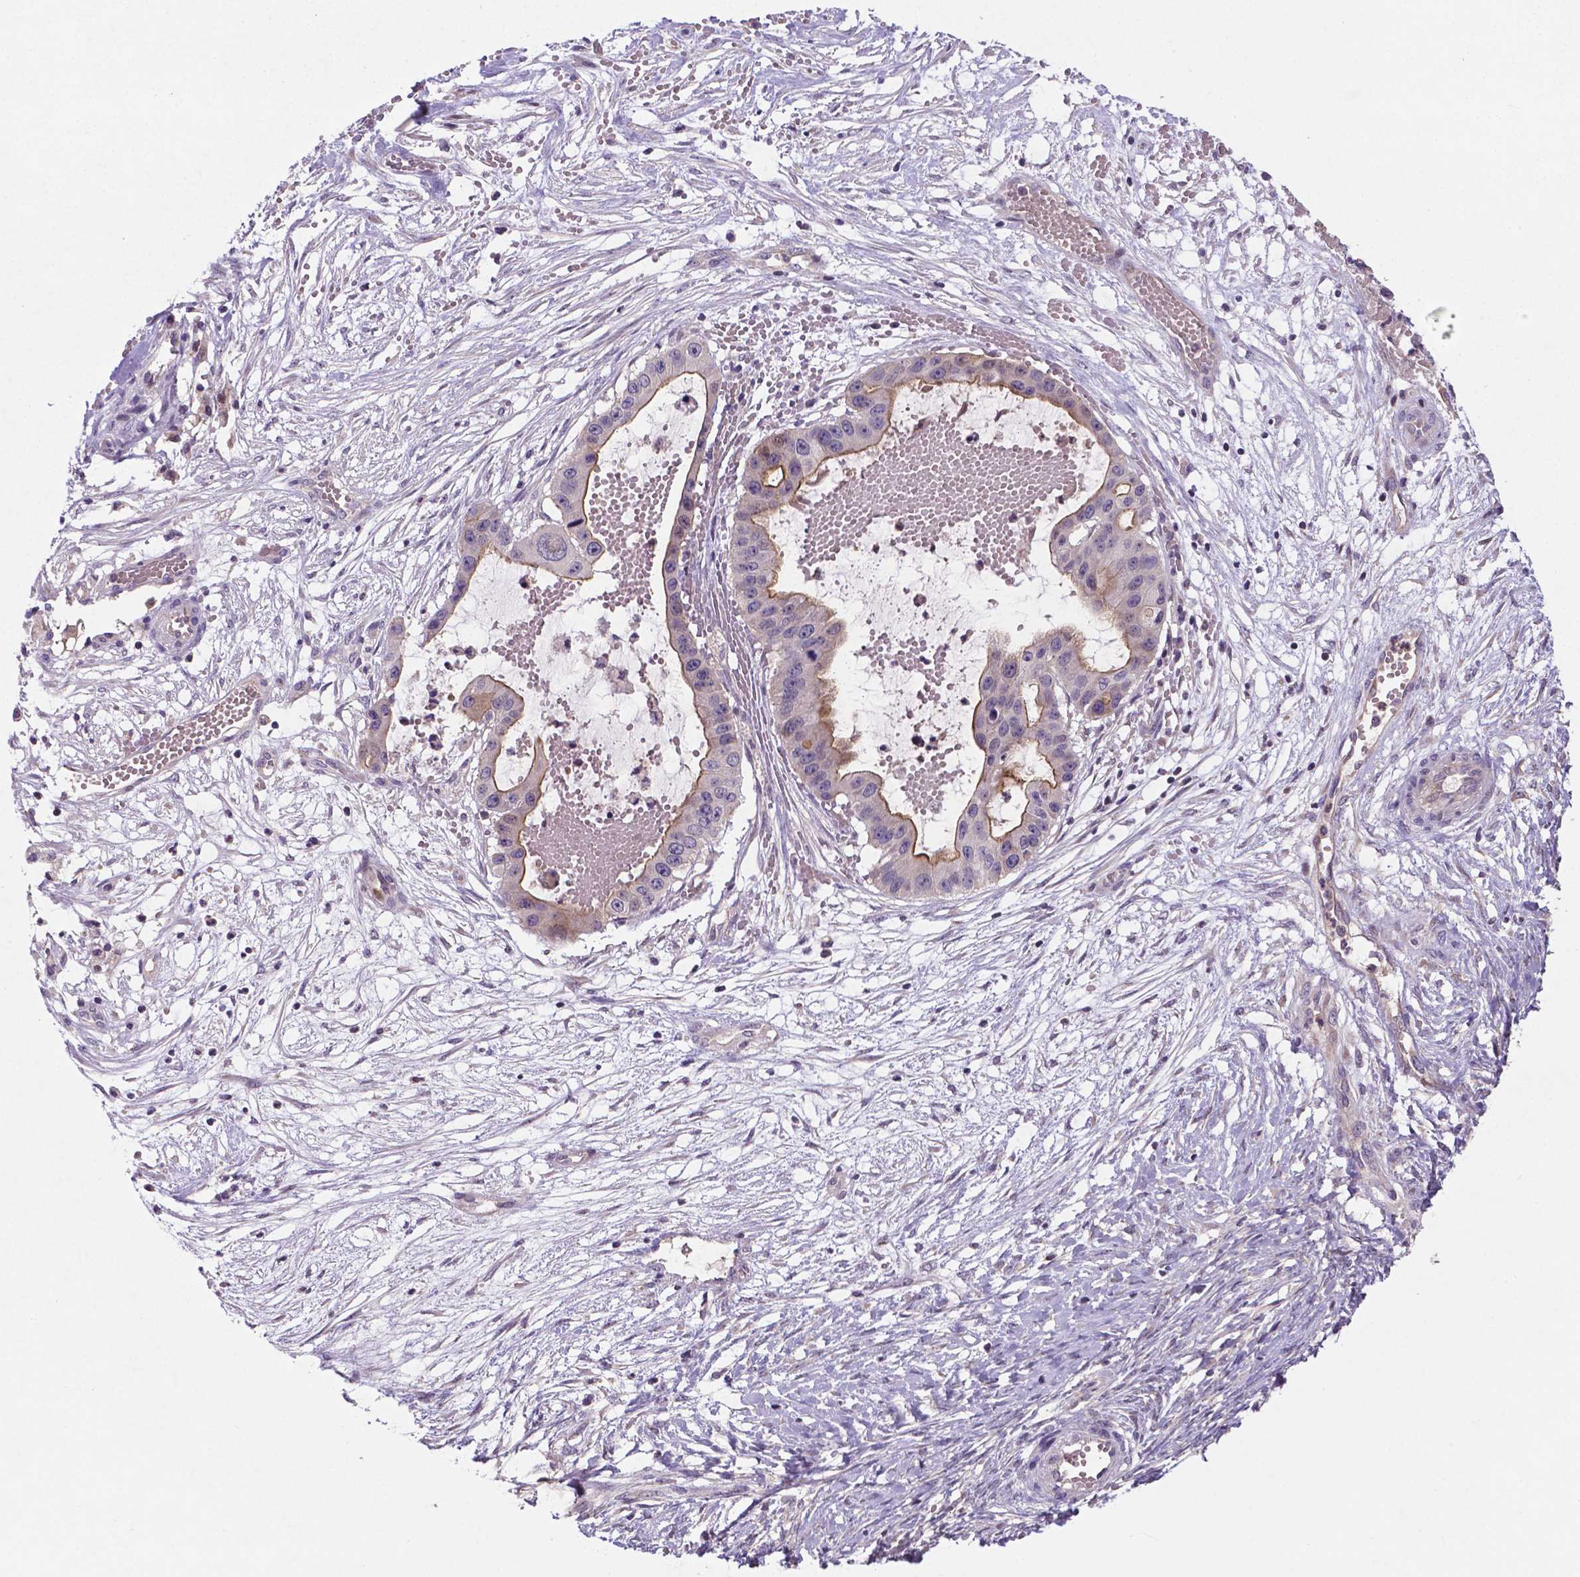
{"staining": {"intensity": "moderate", "quantity": ">75%", "location": "cytoplasmic/membranous"}, "tissue": "ovarian cancer", "cell_type": "Tumor cells", "image_type": "cancer", "snomed": [{"axis": "morphology", "description": "Cystadenocarcinoma, serous, NOS"}, {"axis": "topography", "description": "Ovary"}], "caption": "The photomicrograph demonstrates a brown stain indicating the presence of a protein in the cytoplasmic/membranous of tumor cells in serous cystadenocarcinoma (ovarian).", "gene": "TM4SF20", "patient": {"sex": "female", "age": 56}}